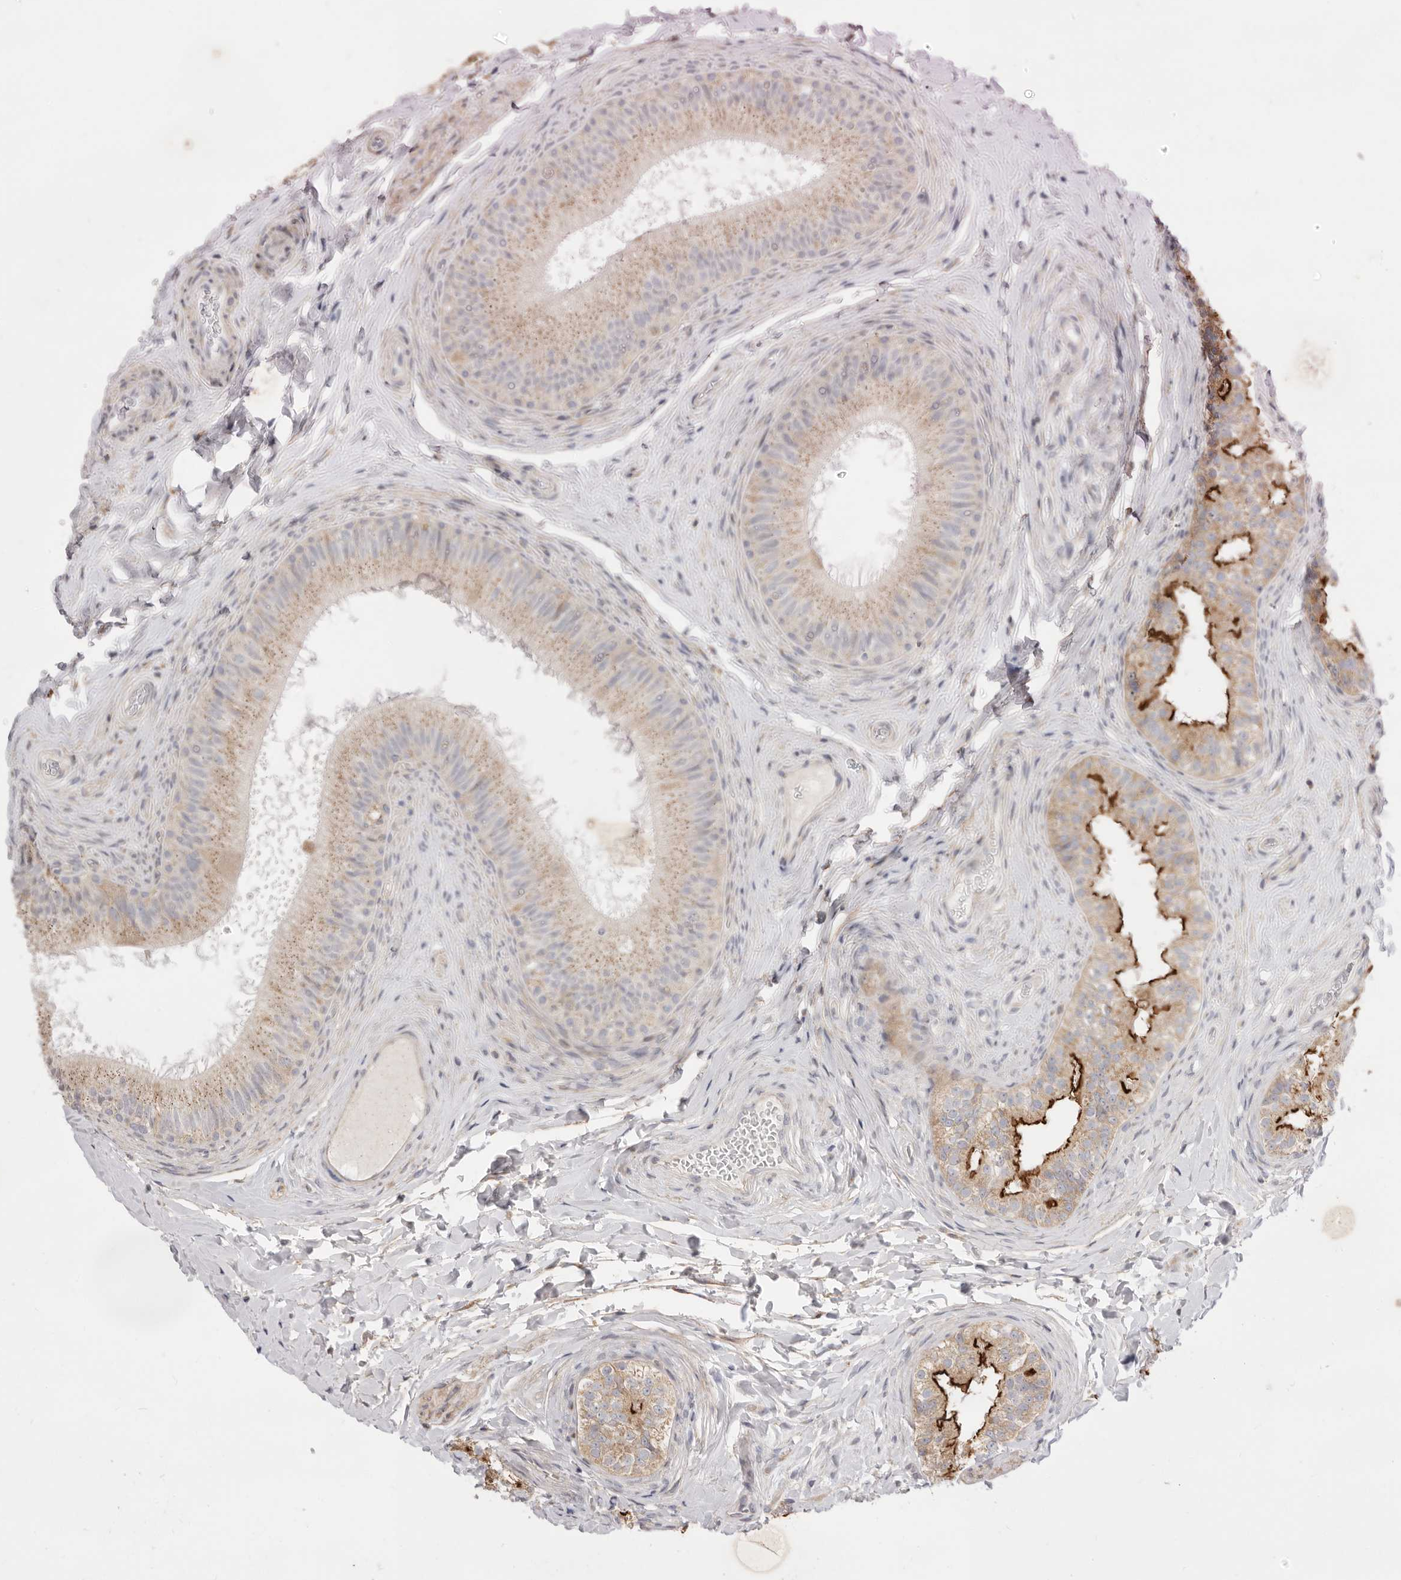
{"staining": {"intensity": "moderate", "quantity": "25%-75%", "location": "cytoplasmic/membranous"}, "tissue": "epididymis", "cell_type": "Glandular cells", "image_type": "normal", "snomed": [{"axis": "morphology", "description": "Normal tissue, NOS"}, {"axis": "topography", "description": "Epididymis"}], "caption": "An IHC photomicrograph of unremarkable tissue is shown. Protein staining in brown highlights moderate cytoplasmic/membranous positivity in epididymis within glandular cells. (DAB (3,3'-diaminobenzidine) IHC with brightfield microscopy, high magnification).", "gene": "USH1C", "patient": {"sex": "male", "age": 49}}